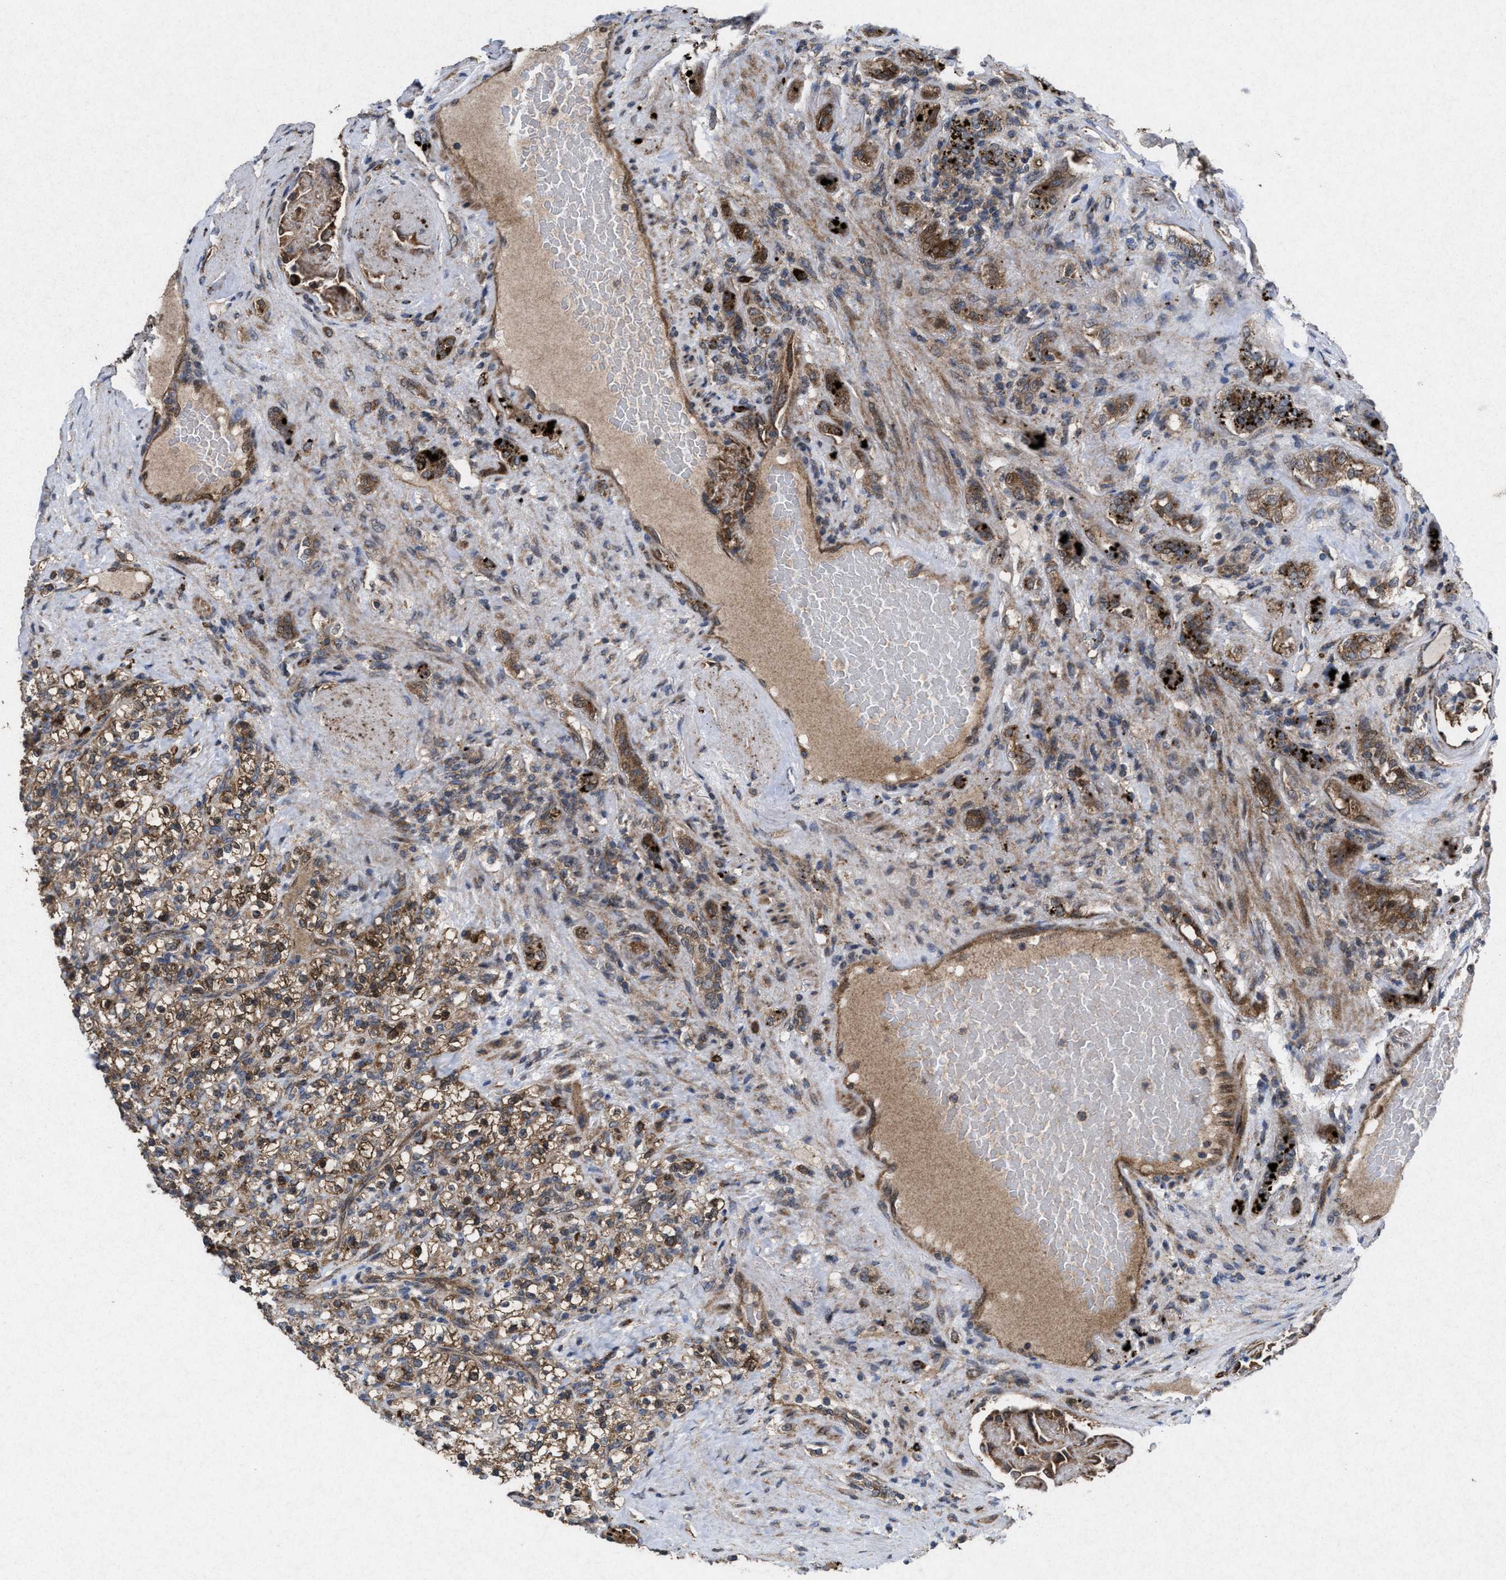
{"staining": {"intensity": "moderate", "quantity": ">75%", "location": "cytoplasmic/membranous"}, "tissue": "renal cancer", "cell_type": "Tumor cells", "image_type": "cancer", "snomed": [{"axis": "morphology", "description": "Normal tissue, NOS"}, {"axis": "morphology", "description": "Adenocarcinoma, NOS"}, {"axis": "topography", "description": "Kidney"}], "caption": "The photomicrograph exhibits staining of renal cancer, revealing moderate cytoplasmic/membranous protein positivity (brown color) within tumor cells. (DAB IHC with brightfield microscopy, high magnification).", "gene": "MSI2", "patient": {"sex": "female", "age": 72}}